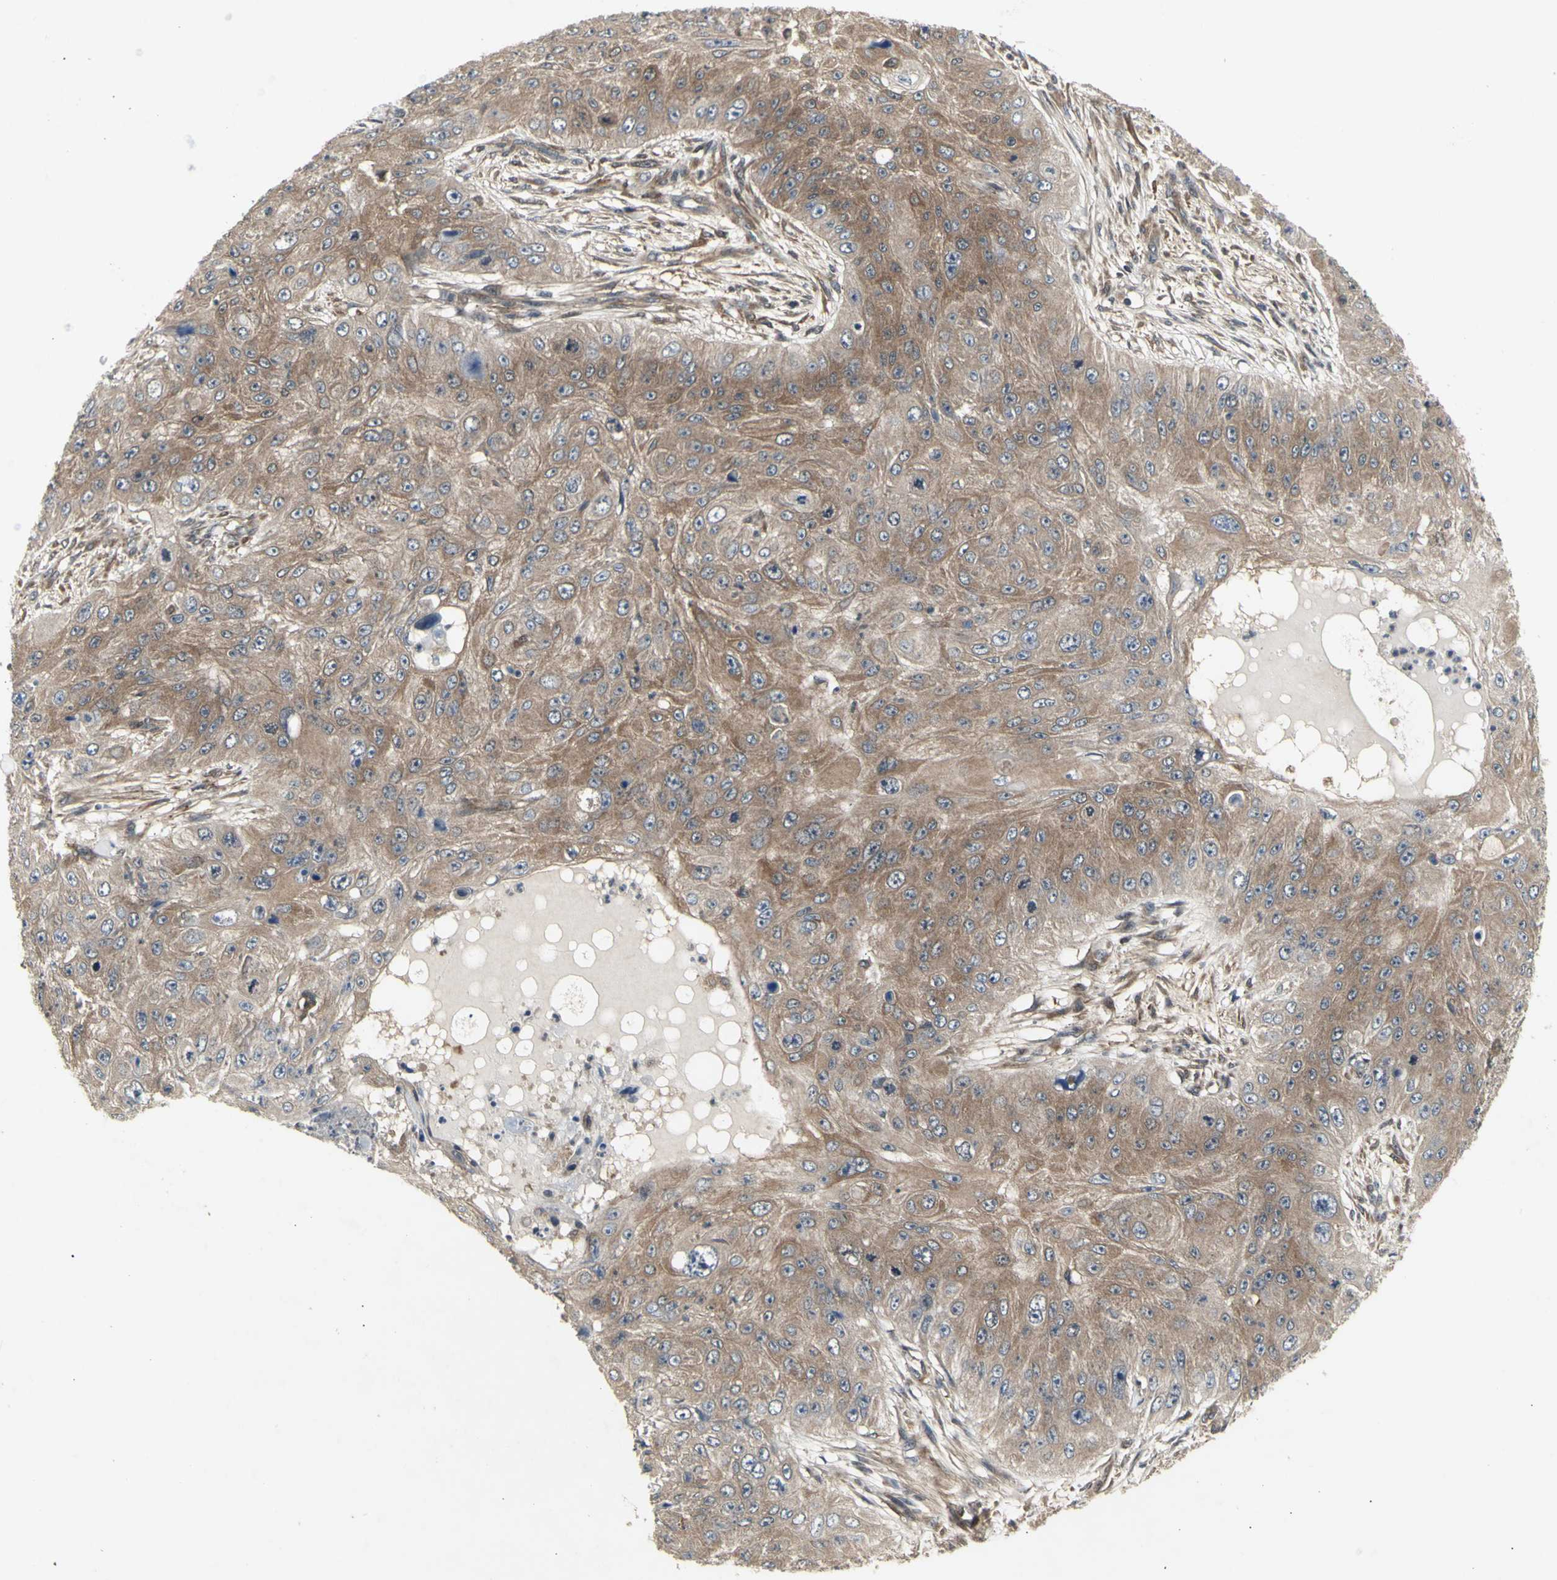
{"staining": {"intensity": "moderate", "quantity": ">75%", "location": "cytoplasmic/membranous"}, "tissue": "skin cancer", "cell_type": "Tumor cells", "image_type": "cancer", "snomed": [{"axis": "morphology", "description": "Squamous cell carcinoma, NOS"}, {"axis": "topography", "description": "Skin"}], "caption": "This photomicrograph reveals immunohistochemistry (IHC) staining of skin cancer (squamous cell carcinoma), with medium moderate cytoplasmic/membranous expression in approximately >75% of tumor cells.", "gene": "CHURC1-FNTB", "patient": {"sex": "female", "age": 80}}